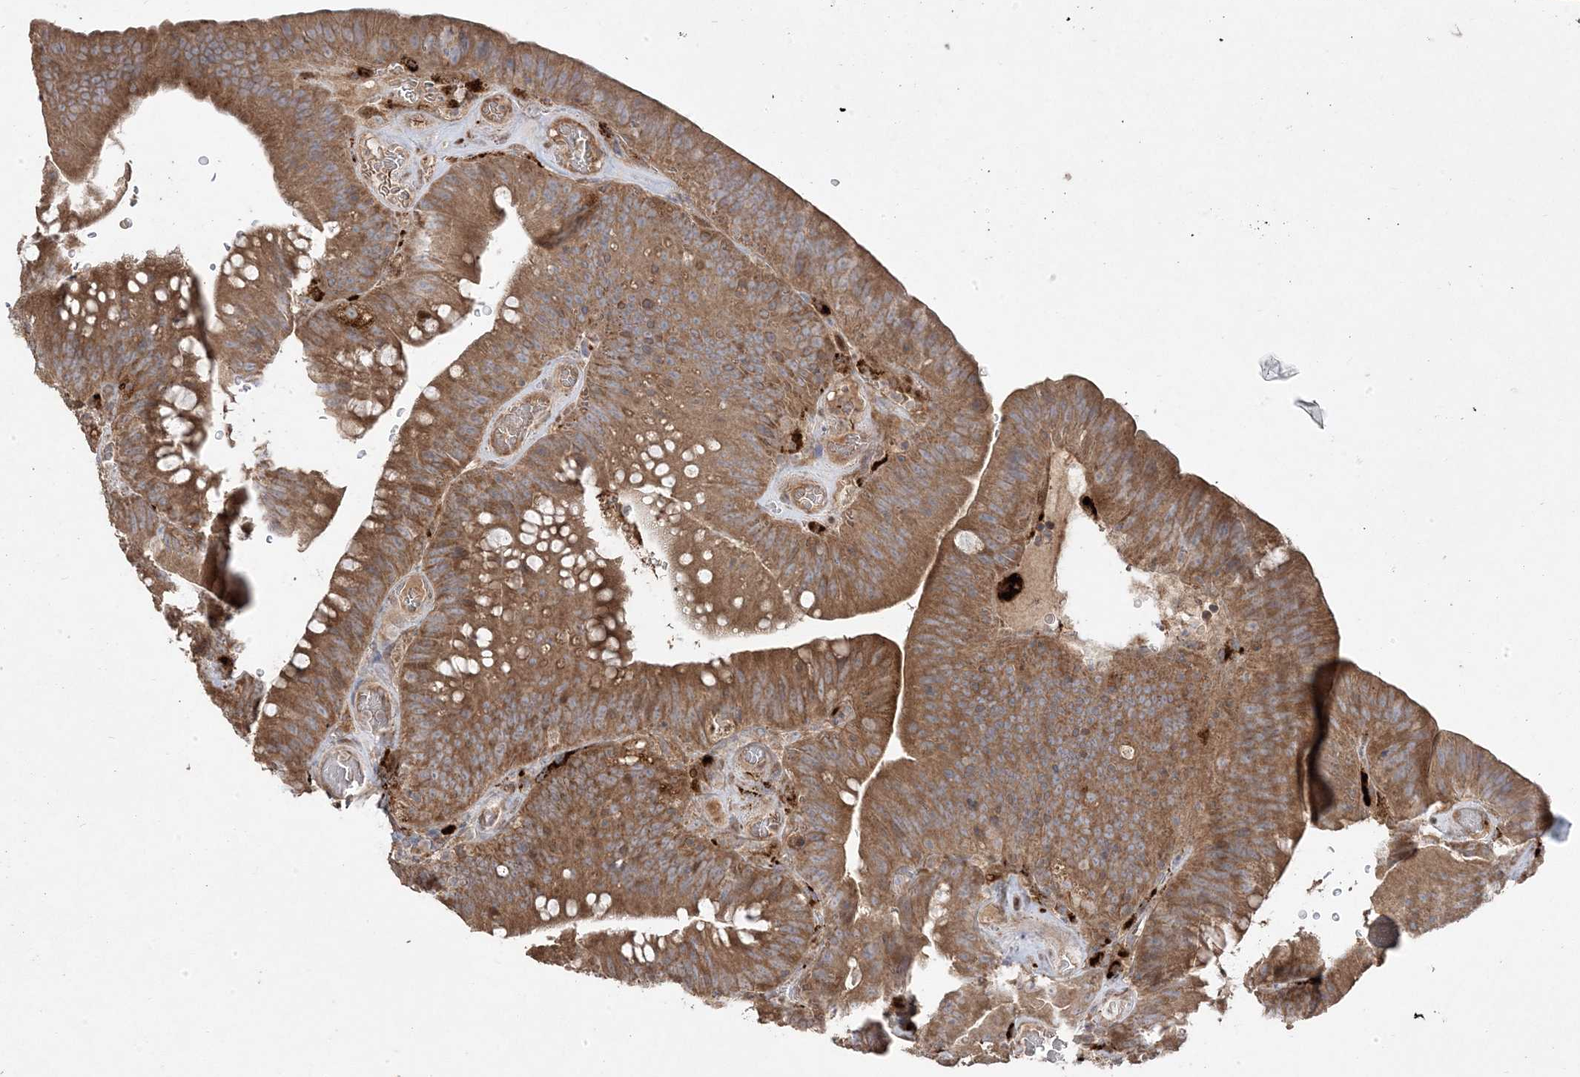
{"staining": {"intensity": "moderate", "quantity": ">75%", "location": "cytoplasmic/membranous"}, "tissue": "colorectal cancer", "cell_type": "Tumor cells", "image_type": "cancer", "snomed": [{"axis": "morphology", "description": "Normal tissue, NOS"}, {"axis": "topography", "description": "Colon"}], "caption": "Moderate cytoplasmic/membranous protein expression is appreciated in about >75% of tumor cells in colorectal cancer. Using DAB (3,3'-diaminobenzidine) (brown) and hematoxylin (blue) stains, captured at high magnification using brightfield microscopy.", "gene": "PPOX", "patient": {"sex": "female", "age": 82}}